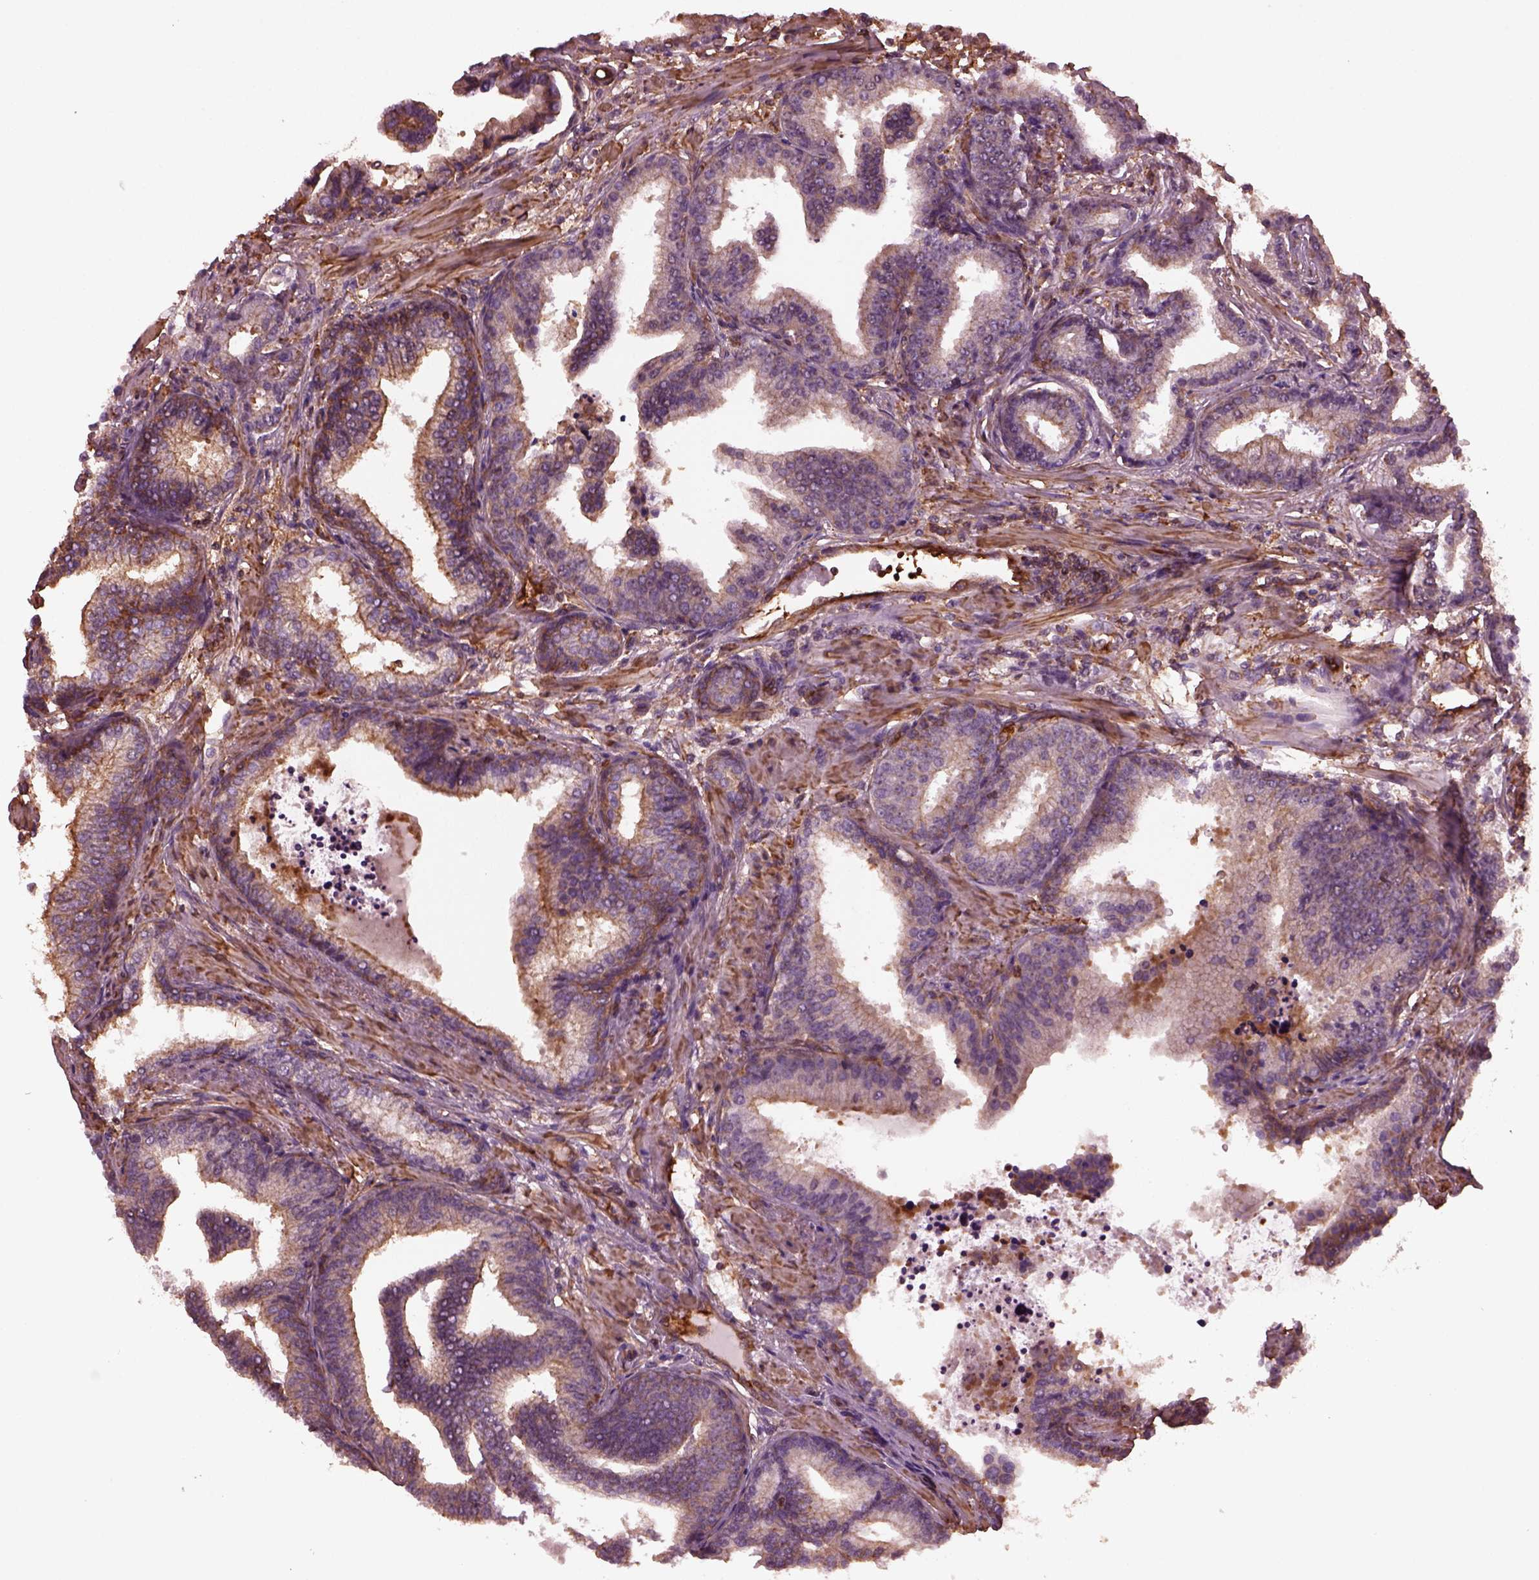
{"staining": {"intensity": "weak", "quantity": "25%-75%", "location": "cytoplasmic/membranous"}, "tissue": "prostate cancer", "cell_type": "Tumor cells", "image_type": "cancer", "snomed": [{"axis": "morphology", "description": "Adenocarcinoma, NOS"}, {"axis": "topography", "description": "Prostate"}], "caption": "Prostate cancer (adenocarcinoma) was stained to show a protein in brown. There is low levels of weak cytoplasmic/membranous staining in approximately 25%-75% of tumor cells. (IHC, brightfield microscopy, high magnification).", "gene": "MYL6", "patient": {"sex": "male", "age": 64}}